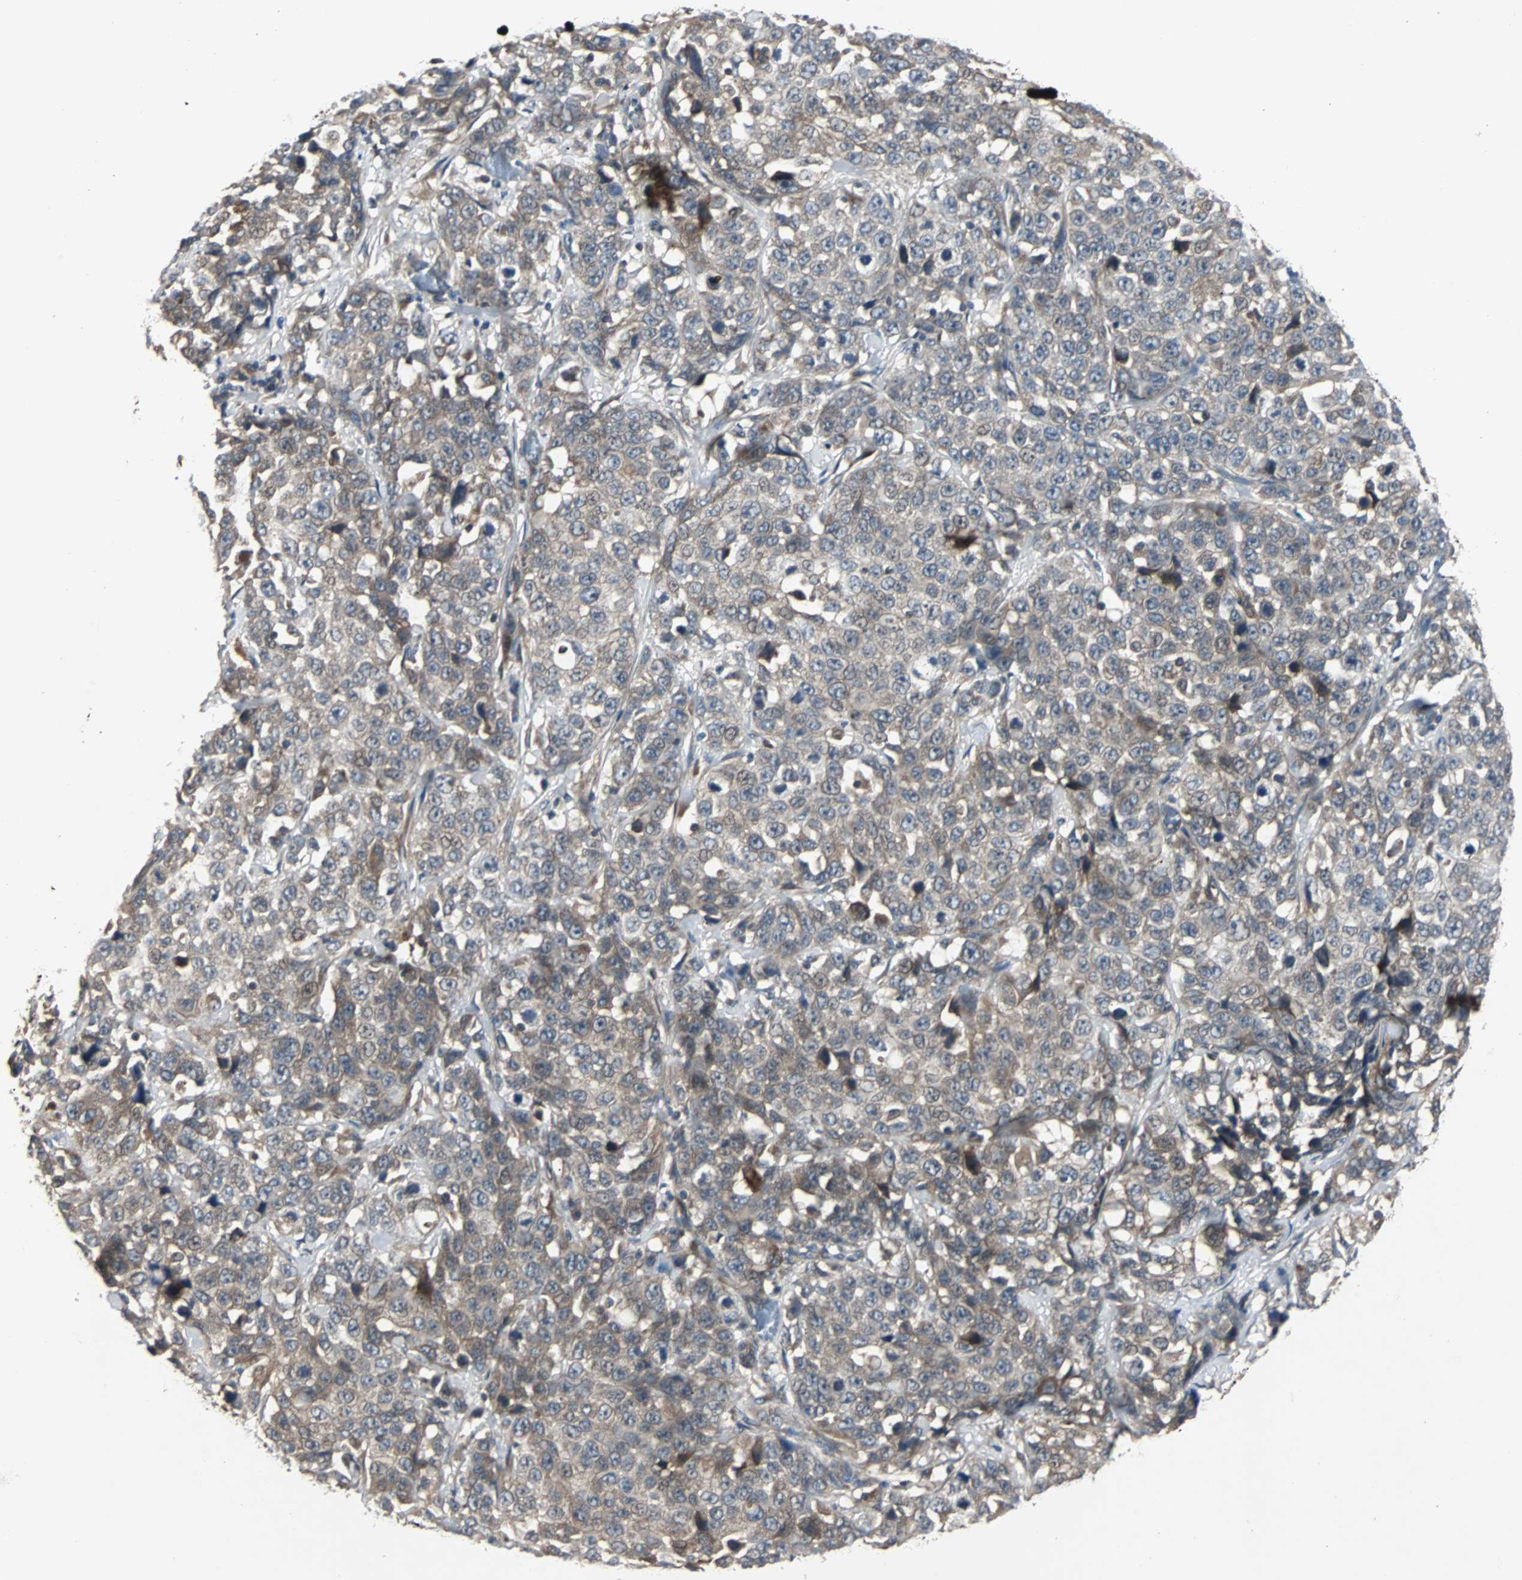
{"staining": {"intensity": "moderate", "quantity": ">75%", "location": "cytoplasmic/membranous"}, "tissue": "stomach cancer", "cell_type": "Tumor cells", "image_type": "cancer", "snomed": [{"axis": "morphology", "description": "Normal tissue, NOS"}, {"axis": "morphology", "description": "Adenocarcinoma, NOS"}, {"axis": "topography", "description": "Stomach"}], "caption": "Approximately >75% of tumor cells in stomach cancer display moderate cytoplasmic/membranous protein expression as visualized by brown immunohistochemical staining.", "gene": "ARF1", "patient": {"sex": "male", "age": 48}}